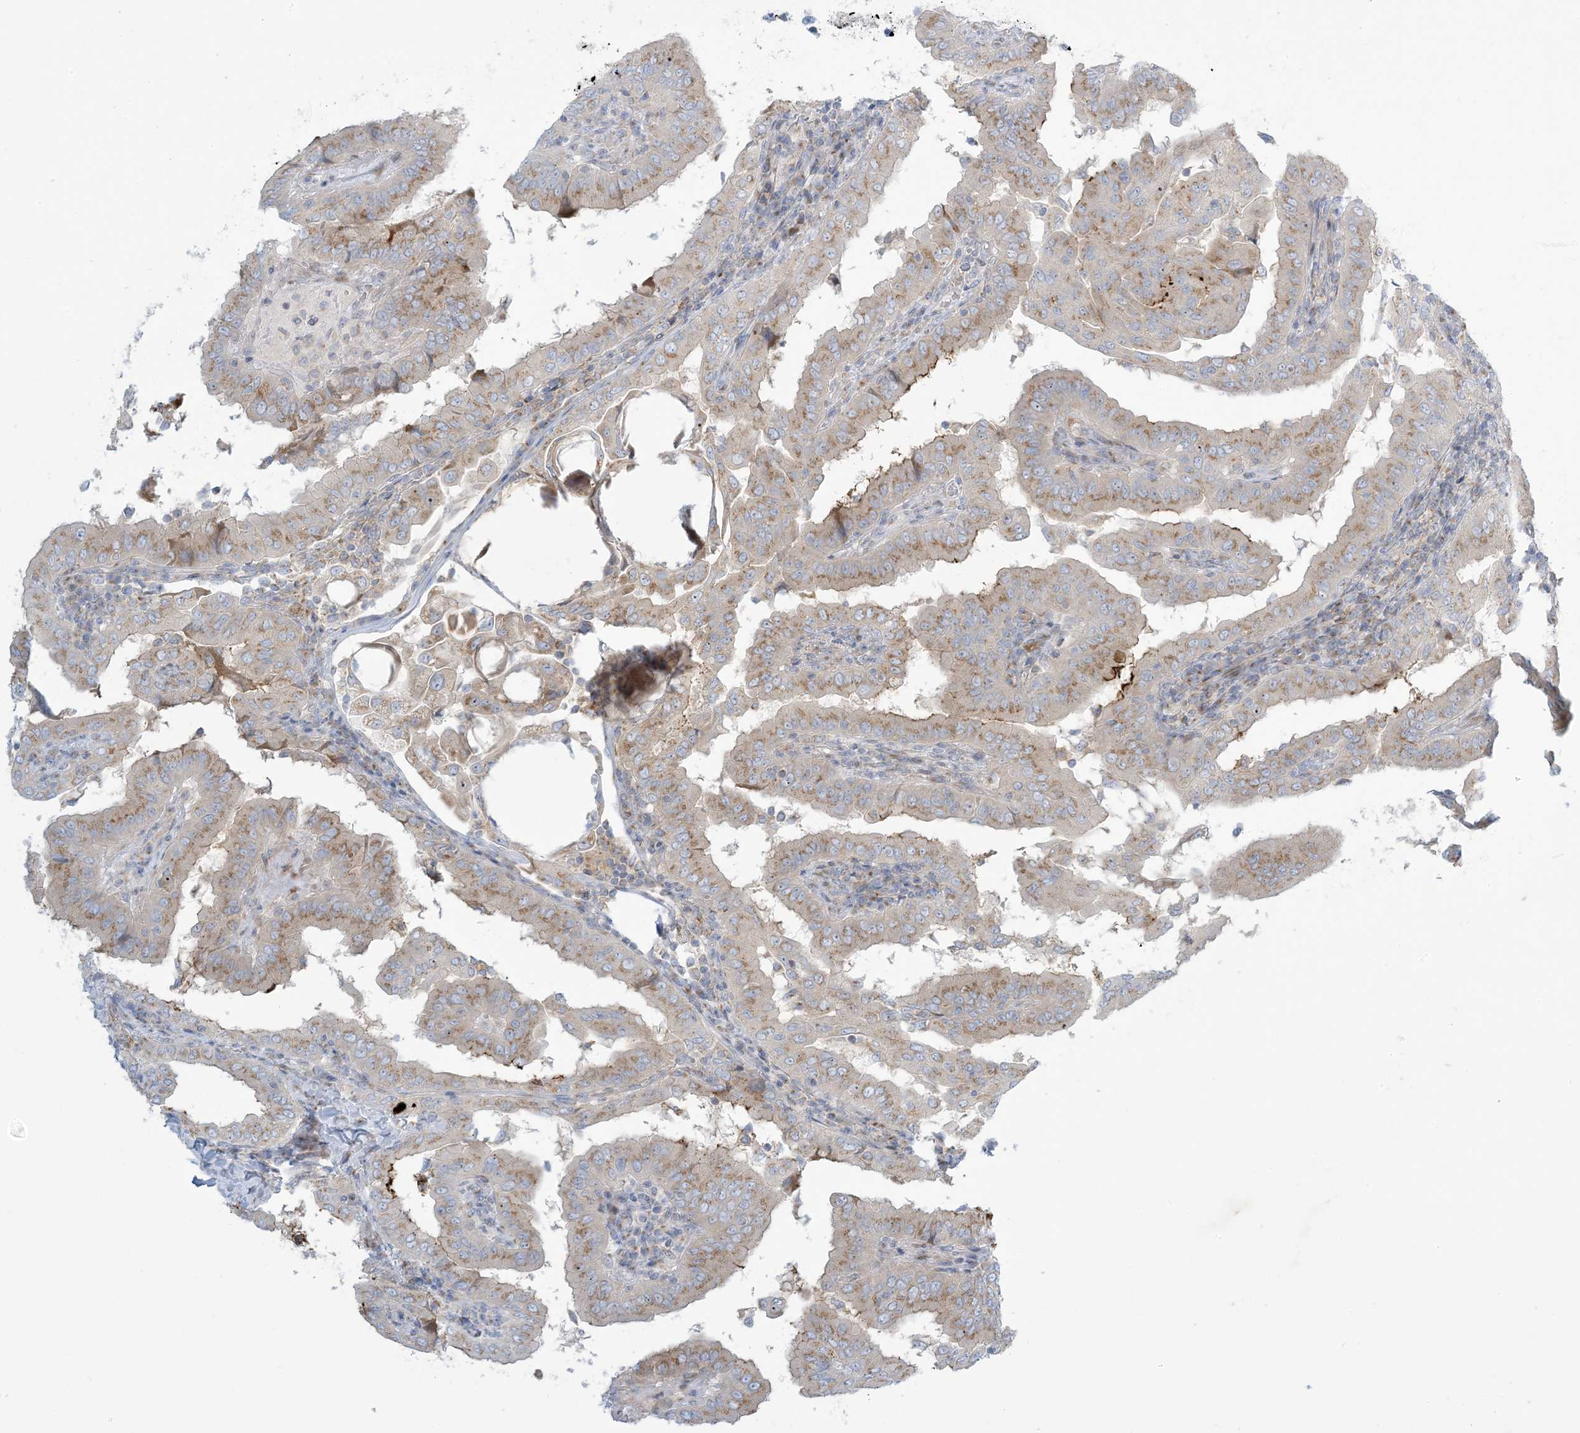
{"staining": {"intensity": "moderate", "quantity": "25%-75%", "location": "cytoplasmic/membranous"}, "tissue": "thyroid cancer", "cell_type": "Tumor cells", "image_type": "cancer", "snomed": [{"axis": "morphology", "description": "Papillary adenocarcinoma, NOS"}, {"axis": "topography", "description": "Thyroid gland"}], "caption": "Approximately 25%-75% of tumor cells in human thyroid cancer (papillary adenocarcinoma) demonstrate moderate cytoplasmic/membranous protein expression as visualized by brown immunohistochemical staining.", "gene": "AFTPH", "patient": {"sex": "male", "age": 33}}